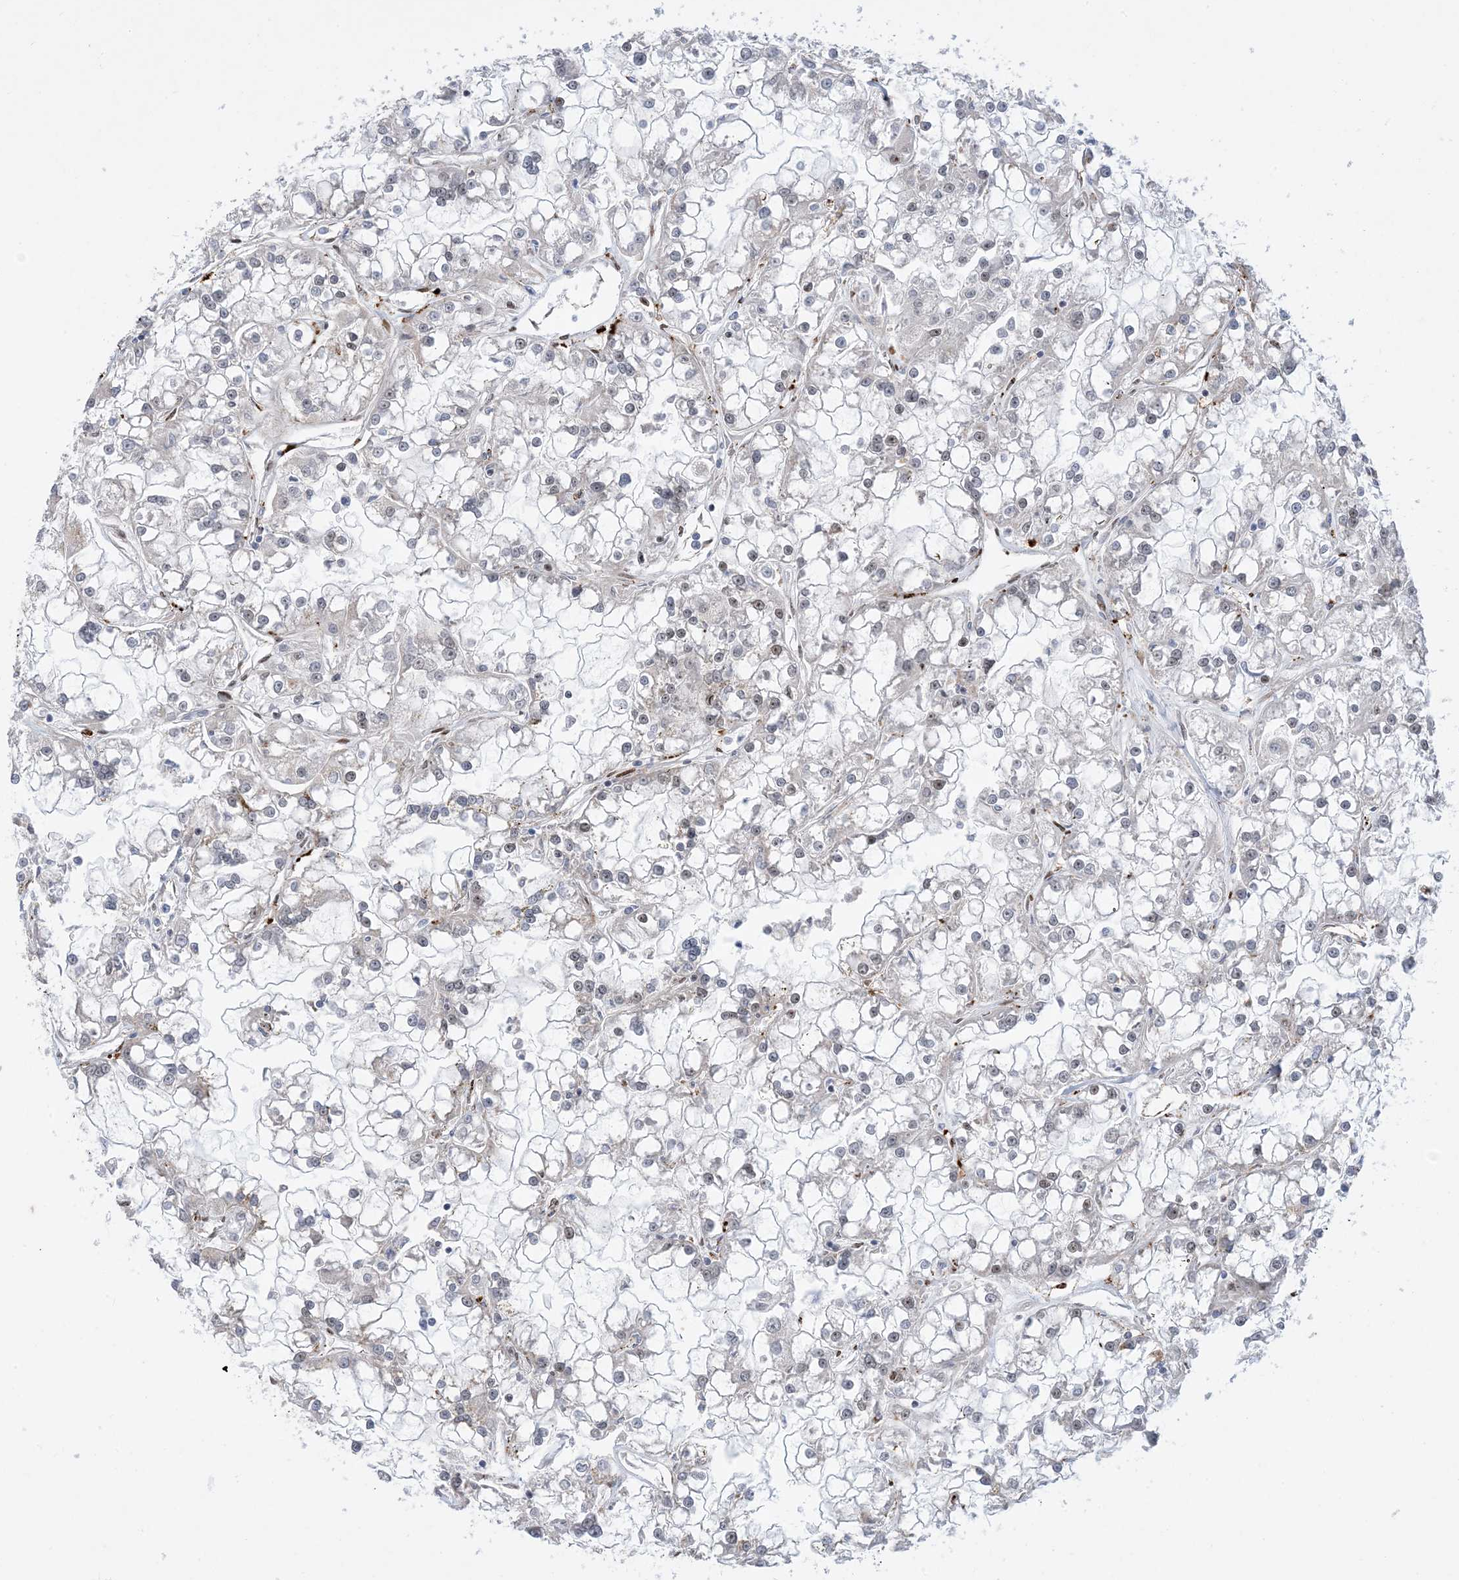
{"staining": {"intensity": "moderate", "quantity": "<25%", "location": "nuclear"}, "tissue": "renal cancer", "cell_type": "Tumor cells", "image_type": "cancer", "snomed": [{"axis": "morphology", "description": "Adenocarcinoma, NOS"}, {"axis": "topography", "description": "Kidney"}], "caption": "Human renal cancer (adenocarcinoma) stained with a brown dye displays moderate nuclear positive positivity in approximately <25% of tumor cells.", "gene": "TSPYL1", "patient": {"sex": "female", "age": 52}}